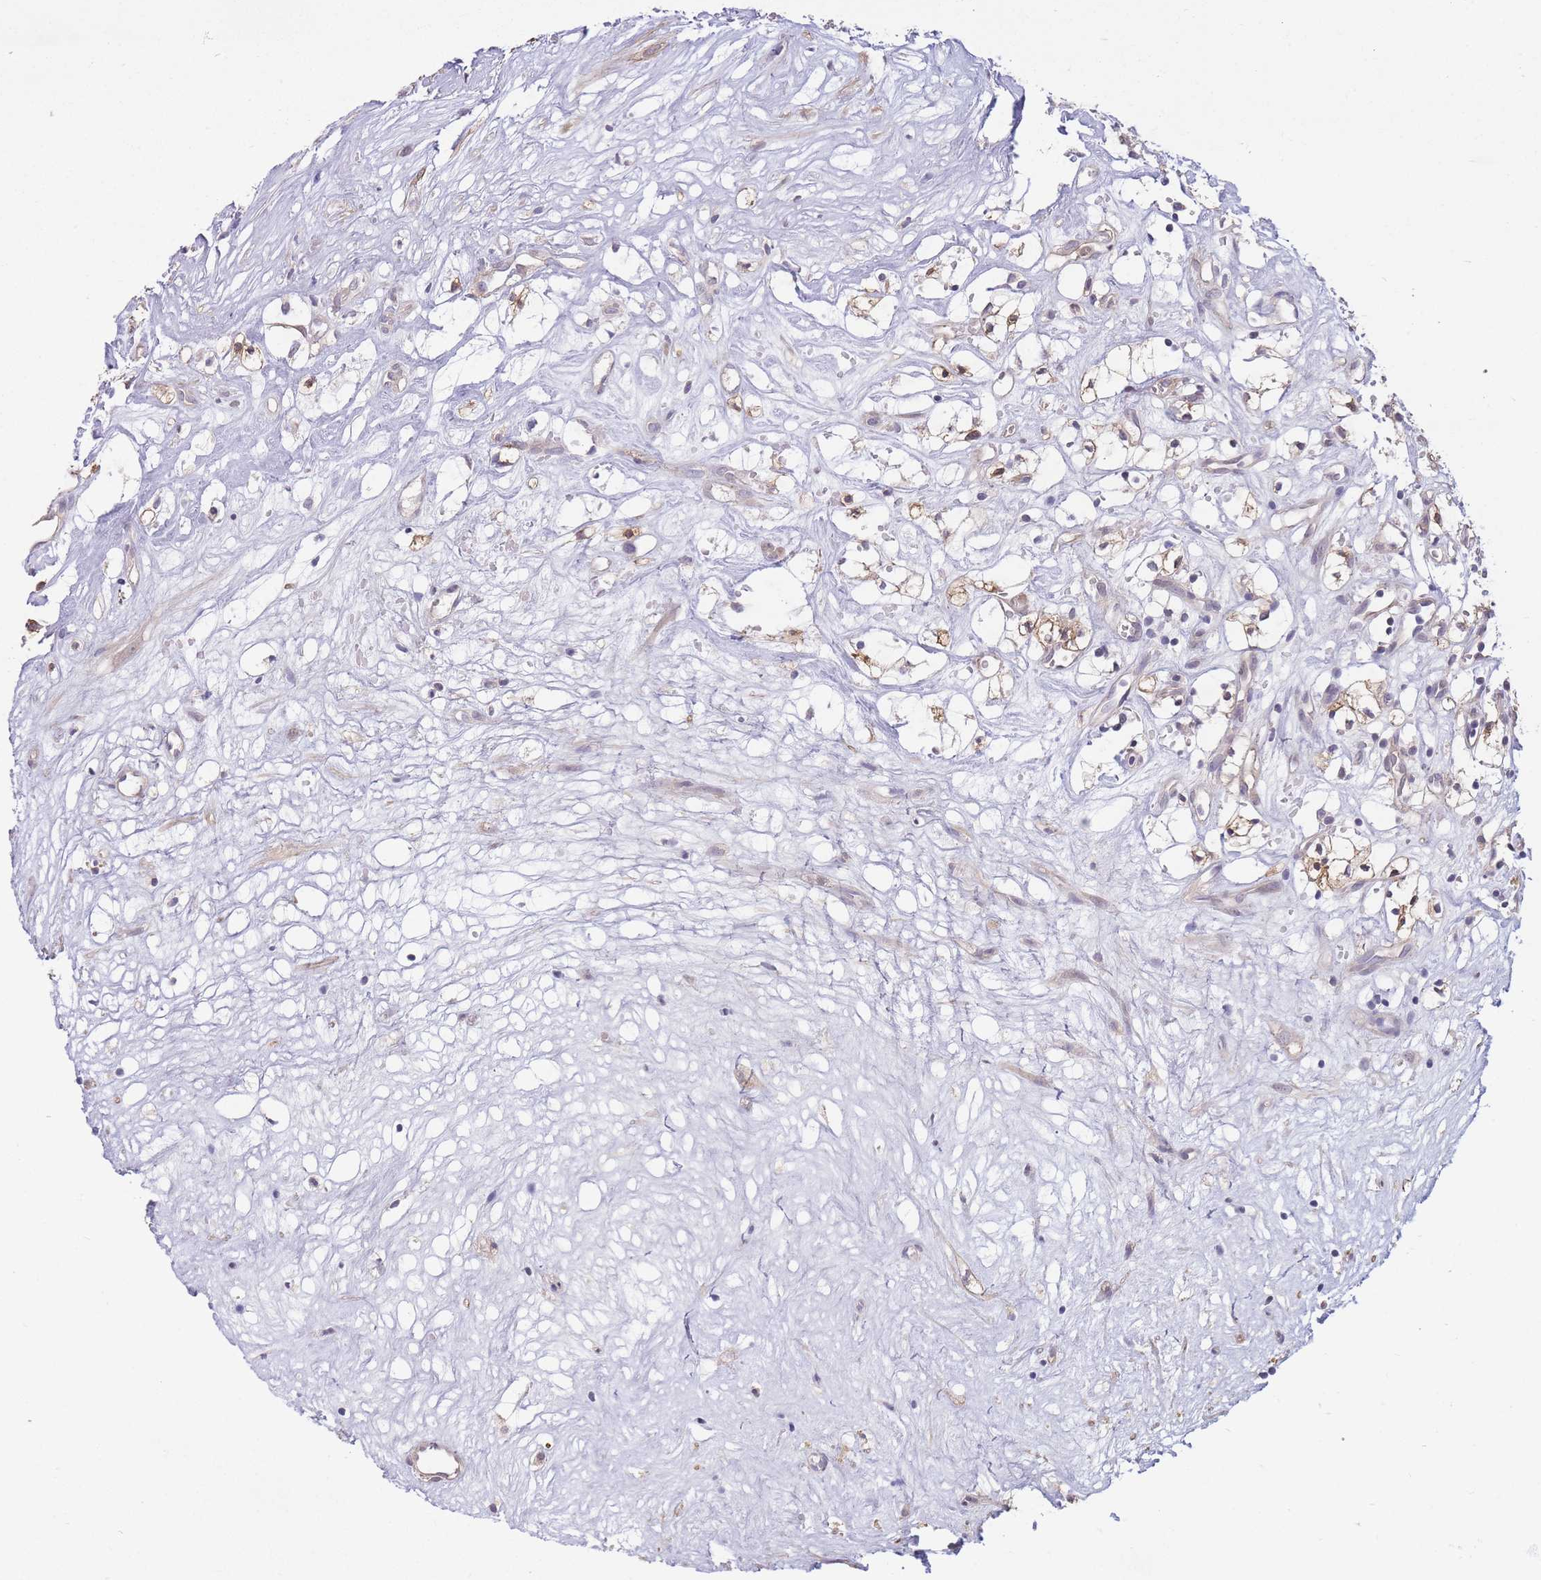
{"staining": {"intensity": "weak", "quantity": "<25%", "location": "cytoplasmic/membranous"}, "tissue": "renal cancer", "cell_type": "Tumor cells", "image_type": "cancer", "snomed": [{"axis": "morphology", "description": "Adenocarcinoma, NOS"}, {"axis": "topography", "description": "Kidney"}], "caption": "An IHC histopathology image of renal cancer is shown. There is no staining in tumor cells of renal cancer.", "gene": "ZNF304", "patient": {"sex": "male", "age": 59}}